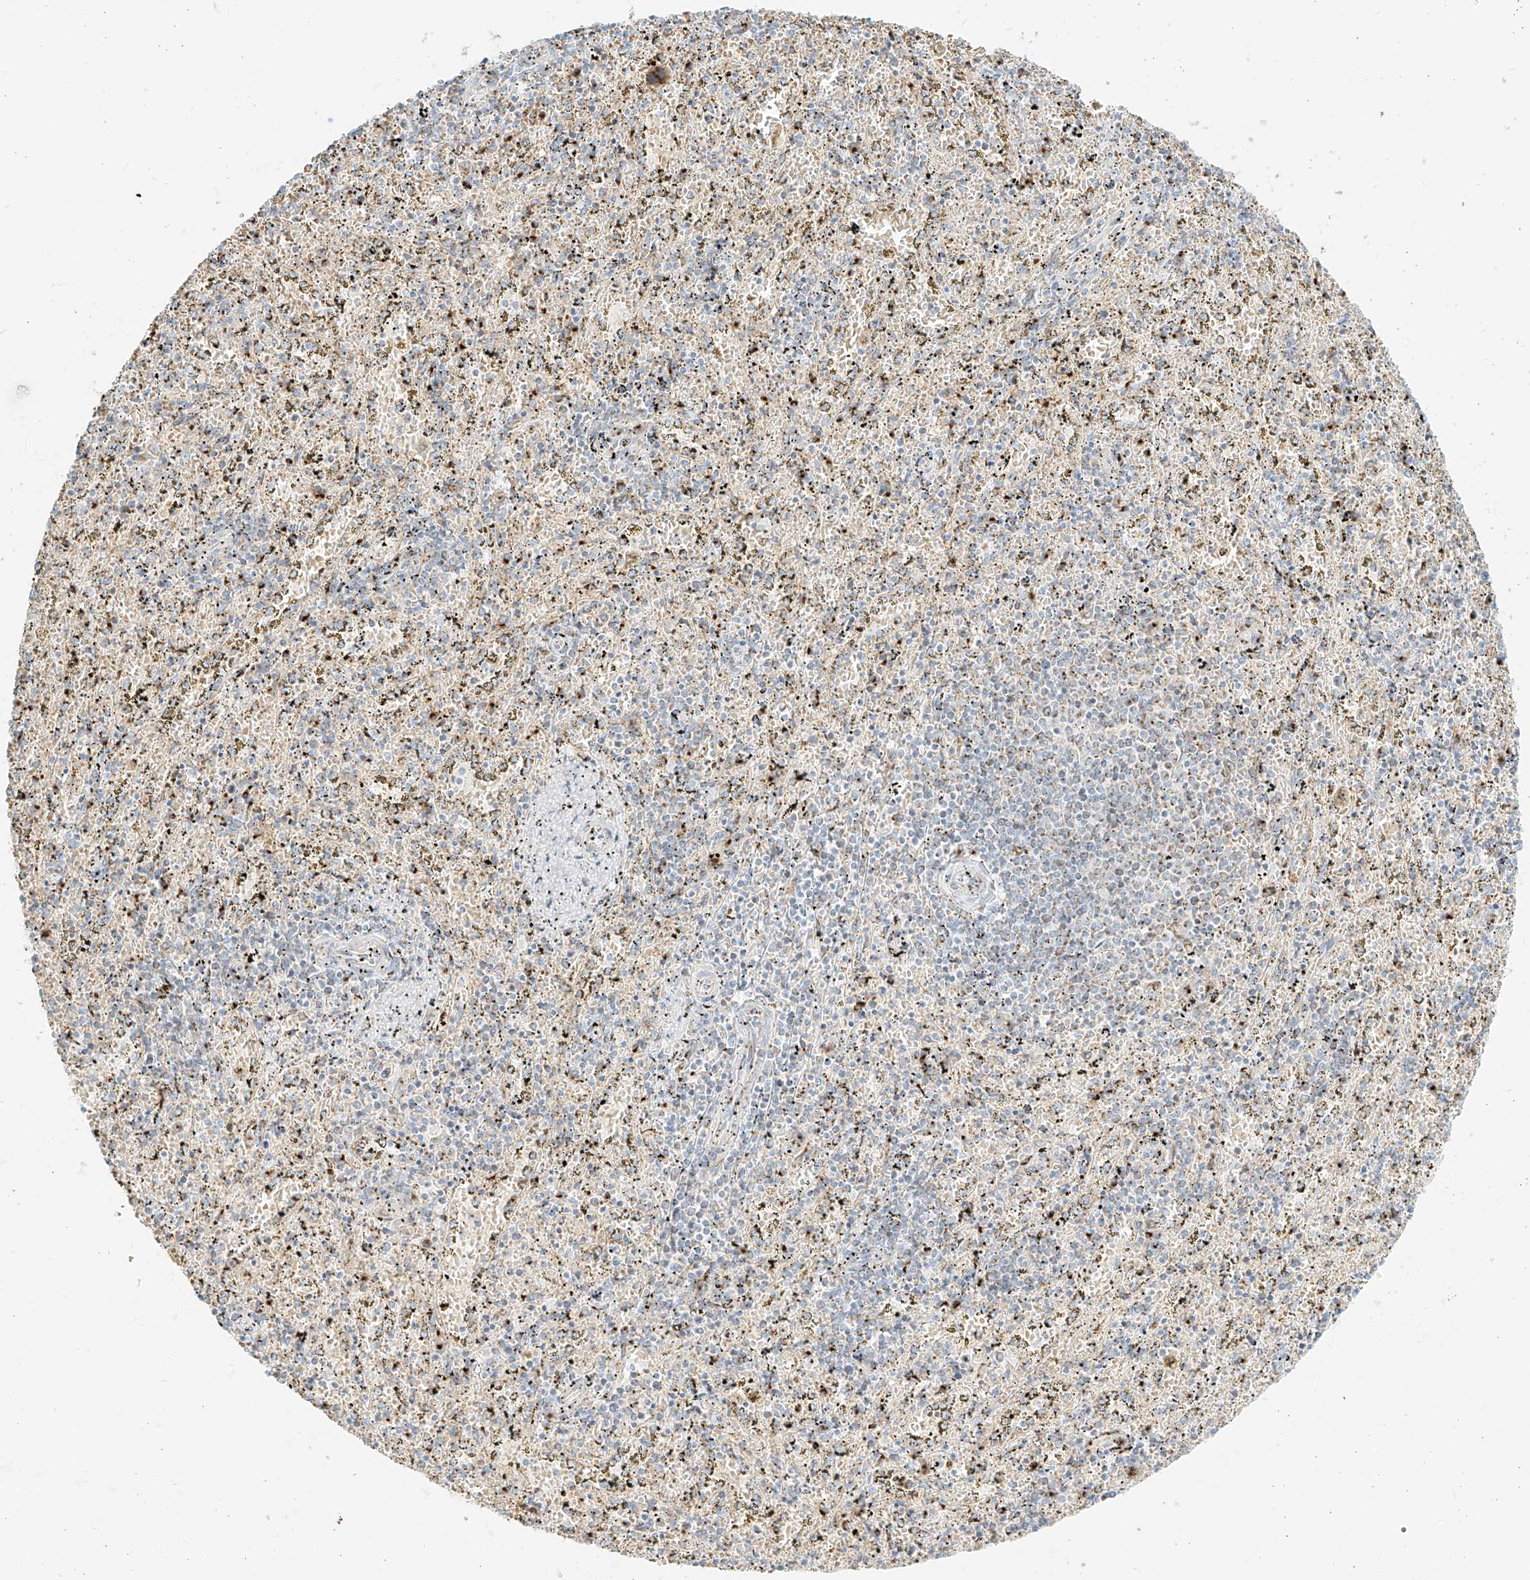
{"staining": {"intensity": "moderate", "quantity": "<25%", "location": "cytoplasmic/membranous"}, "tissue": "spleen", "cell_type": "Cells in red pulp", "image_type": "normal", "snomed": [{"axis": "morphology", "description": "Normal tissue, NOS"}, {"axis": "topography", "description": "Spleen"}], "caption": "Cells in red pulp exhibit low levels of moderate cytoplasmic/membranous positivity in about <25% of cells in normal human spleen. The staining was performed using DAB, with brown indicating positive protein expression. Nuclei are stained blue with hematoxylin.", "gene": "TMEM87B", "patient": {"sex": "male", "age": 11}}